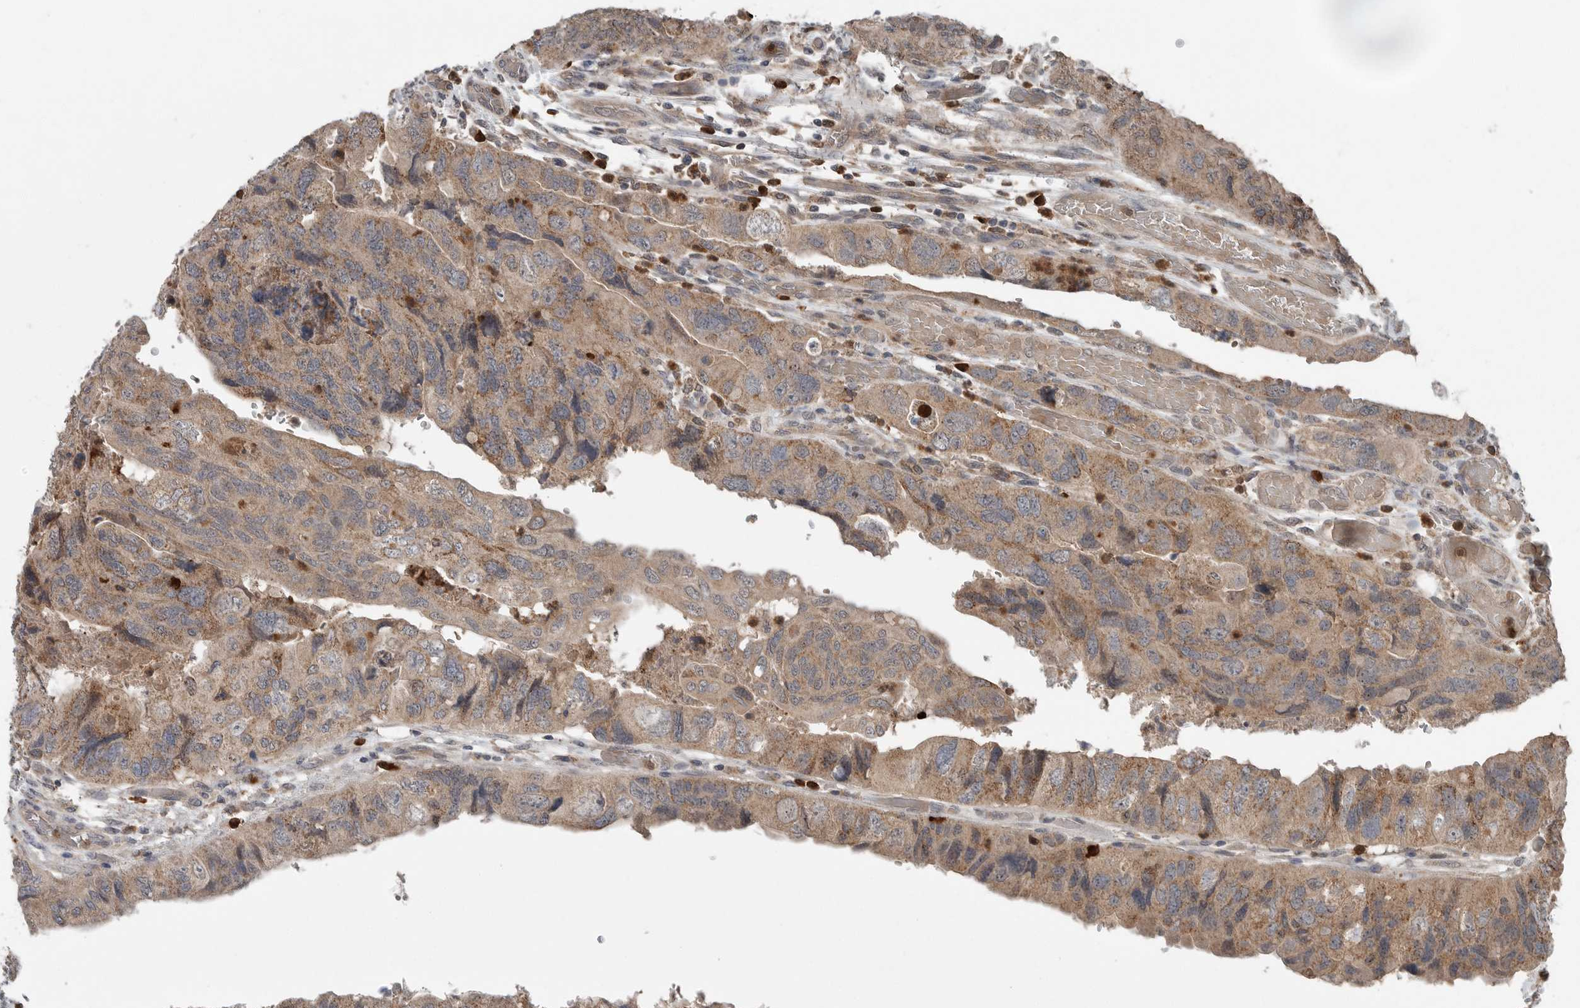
{"staining": {"intensity": "weak", "quantity": ">75%", "location": "cytoplasmic/membranous"}, "tissue": "colorectal cancer", "cell_type": "Tumor cells", "image_type": "cancer", "snomed": [{"axis": "morphology", "description": "Adenocarcinoma, NOS"}, {"axis": "topography", "description": "Rectum"}], "caption": "Weak cytoplasmic/membranous protein expression is appreciated in about >75% of tumor cells in colorectal cancer (adenocarcinoma).", "gene": "SCP2", "patient": {"sex": "male", "age": 63}}